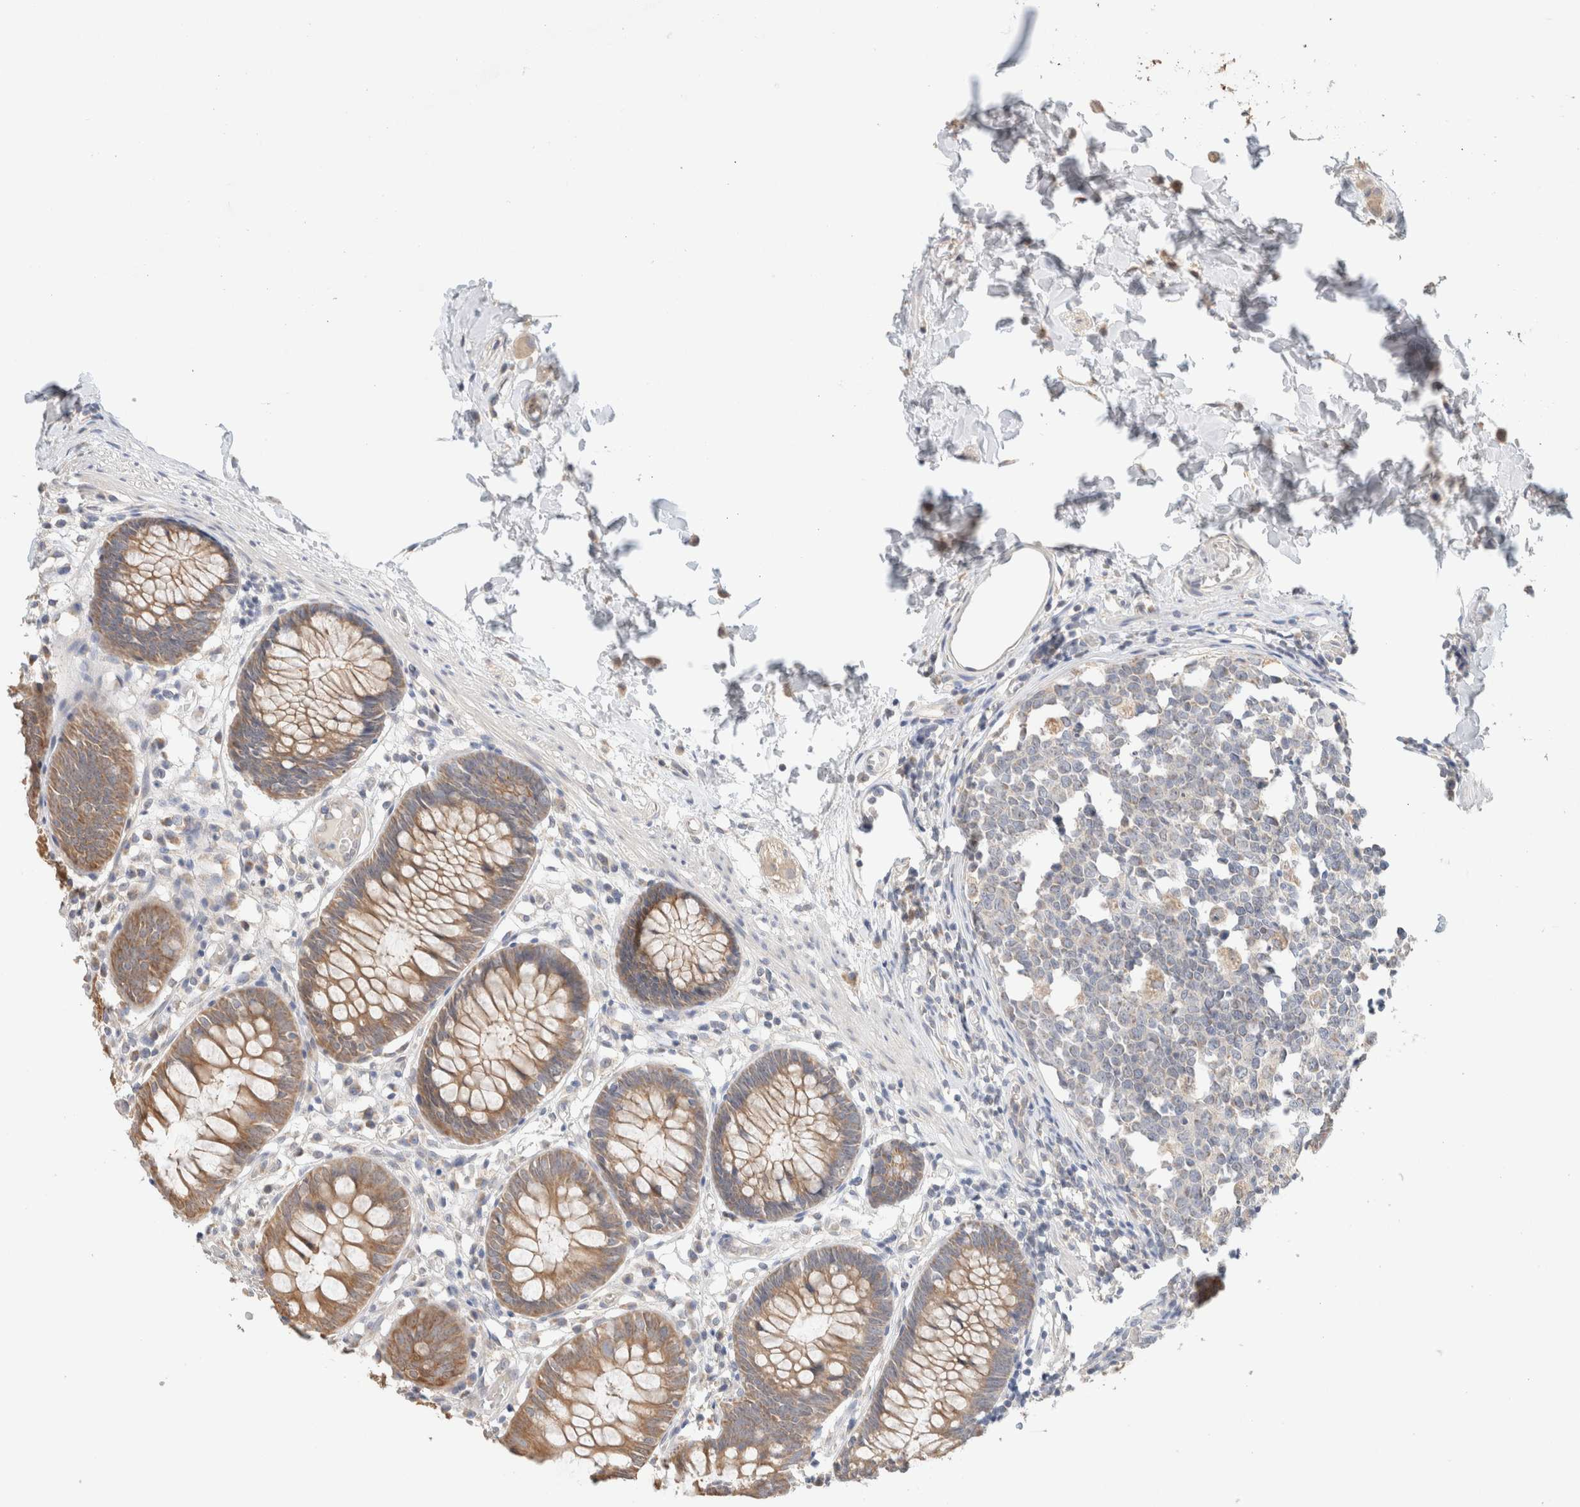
{"staining": {"intensity": "negative", "quantity": "none", "location": "none"}, "tissue": "colon", "cell_type": "Endothelial cells", "image_type": "normal", "snomed": [{"axis": "morphology", "description": "Normal tissue, NOS"}, {"axis": "topography", "description": "Colon"}], "caption": "Immunohistochemistry (IHC) image of benign human colon stained for a protein (brown), which demonstrates no expression in endothelial cells. The staining is performed using DAB (3,3'-diaminobenzidine) brown chromogen with nuclei counter-stained in using hematoxylin.", "gene": "CA13", "patient": {"sex": "male", "age": 14}}